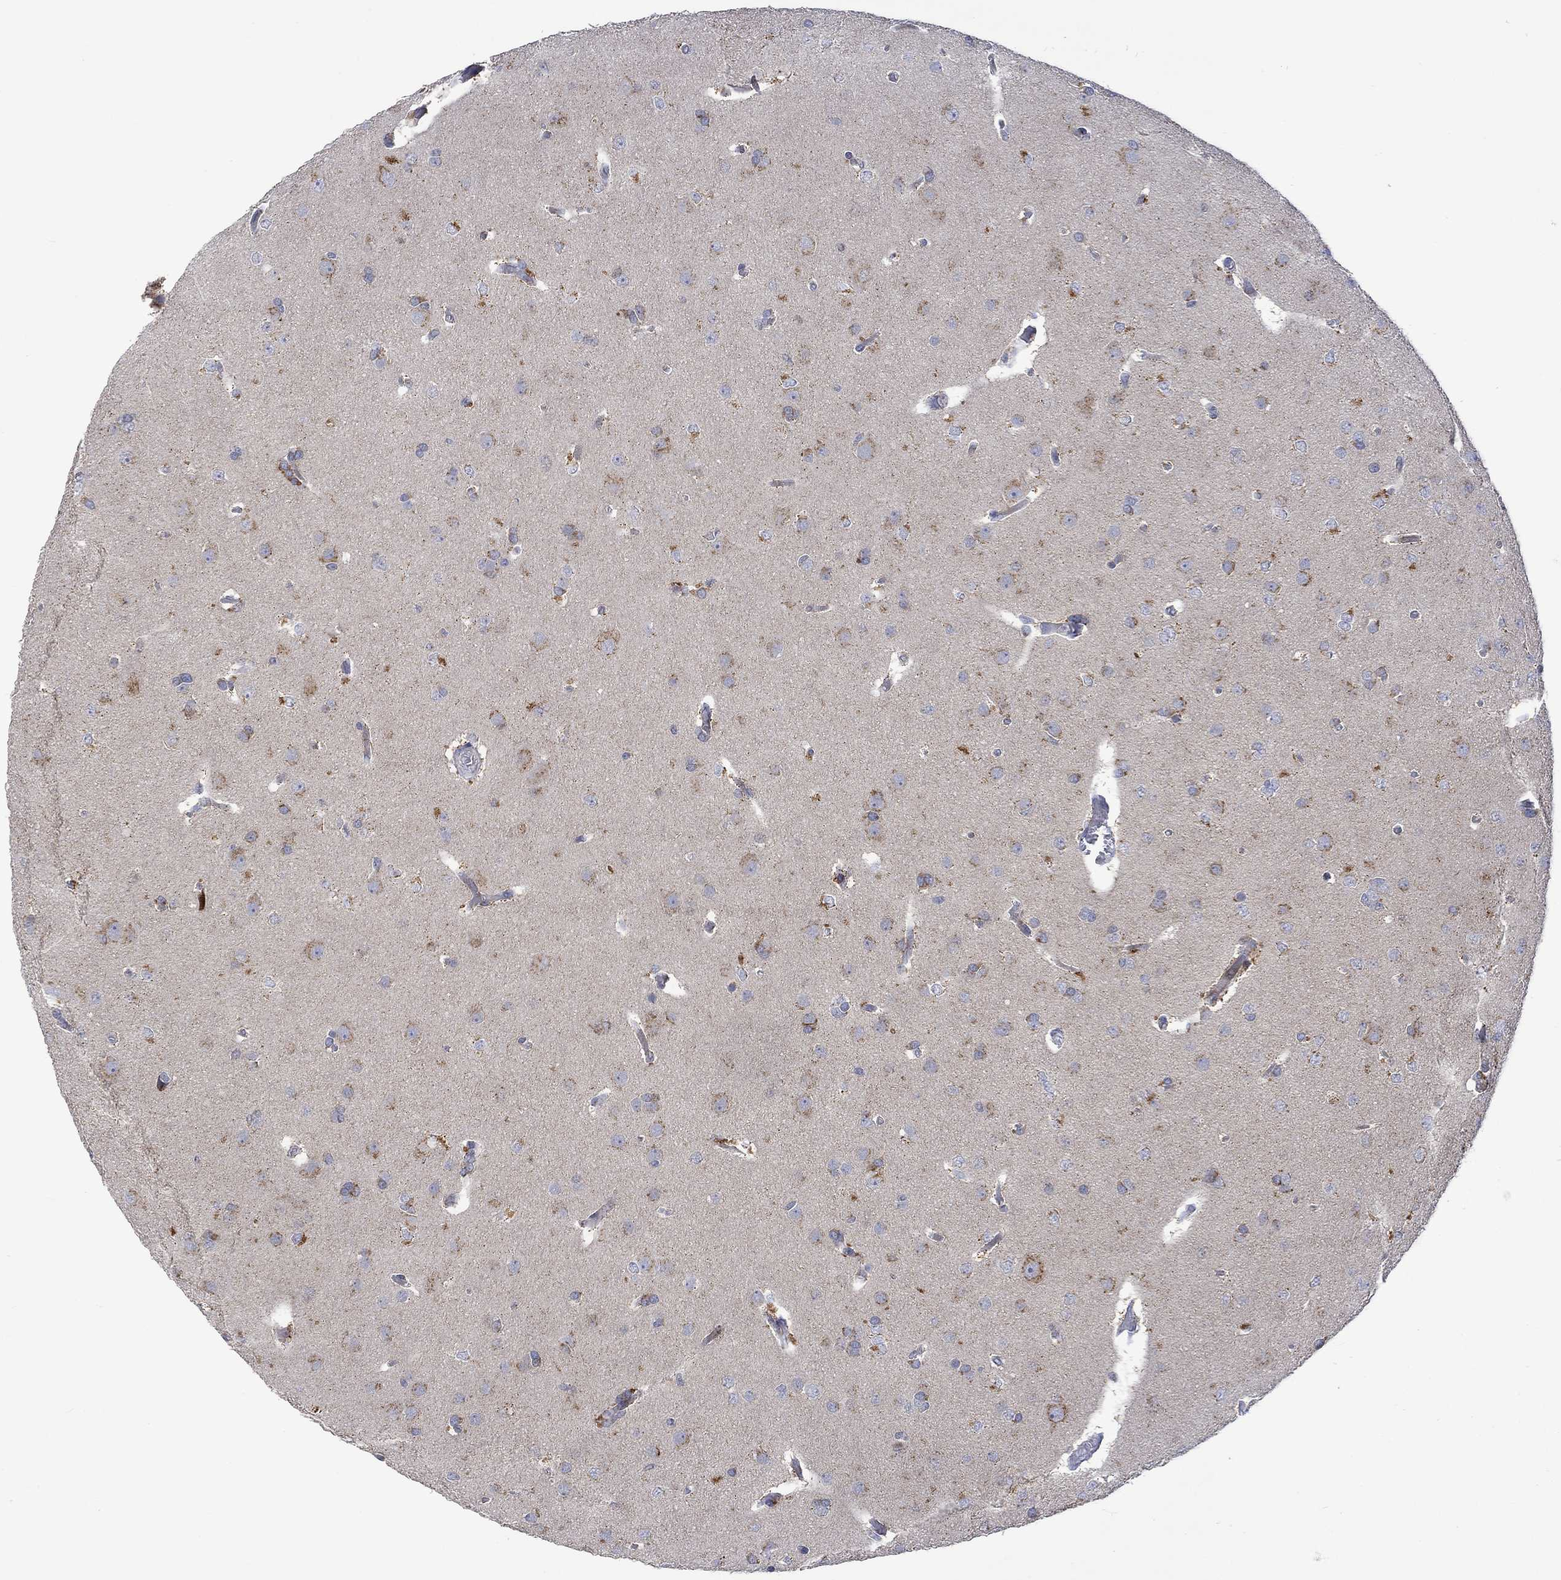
{"staining": {"intensity": "moderate", "quantity": ">75%", "location": "cytoplasmic/membranous"}, "tissue": "glioma", "cell_type": "Tumor cells", "image_type": "cancer", "snomed": [{"axis": "morphology", "description": "Glioma, malignant, Low grade"}, {"axis": "topography", "description": "Brain"}], "caption": "Protein staining of glioma tissue reveals moderate cytoplasmic/membranous expression in approximately >75% of tumor cells.", "gene": "SLC48A1", "patient": {"sex": "female", "age": 32}}